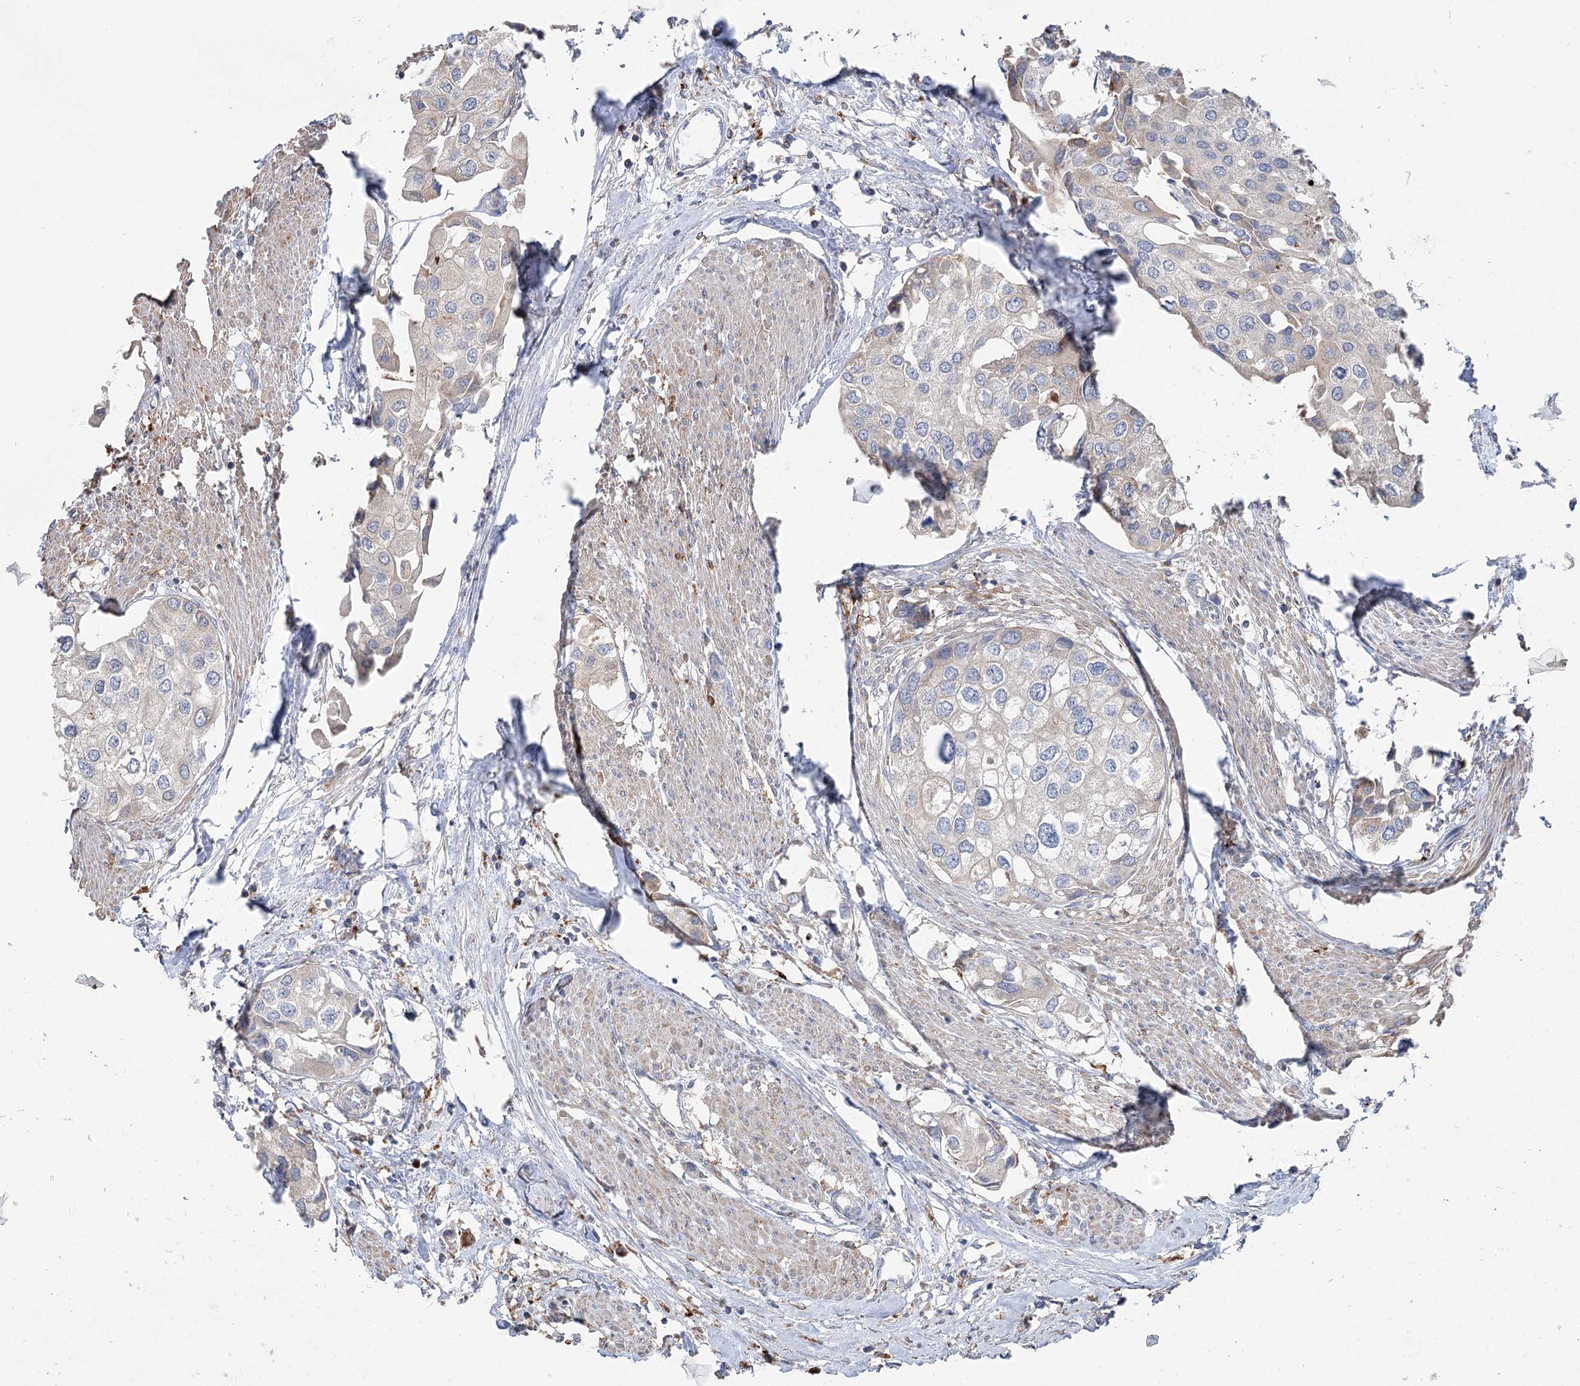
{"staining": {"intensity": "negative", "quantity": "none", "location": "none"}, "tissue": "urothelial cancer", "cell_type": "Tumor cells", "image_type": "cancer", "snomed": [{"axis": "morphology", "description": "Urothelial carcinoma, High grade"}, {"axis": "topography", "description": "Urinary bladder"}], "caption": "A photomicrograph of human high-grade urothelial carcinoma is negative for staining in tumor cells. Nuclei are stained in blue.", "gene": "SCN11A", "patient": {"sex": "male", "age": 64}}